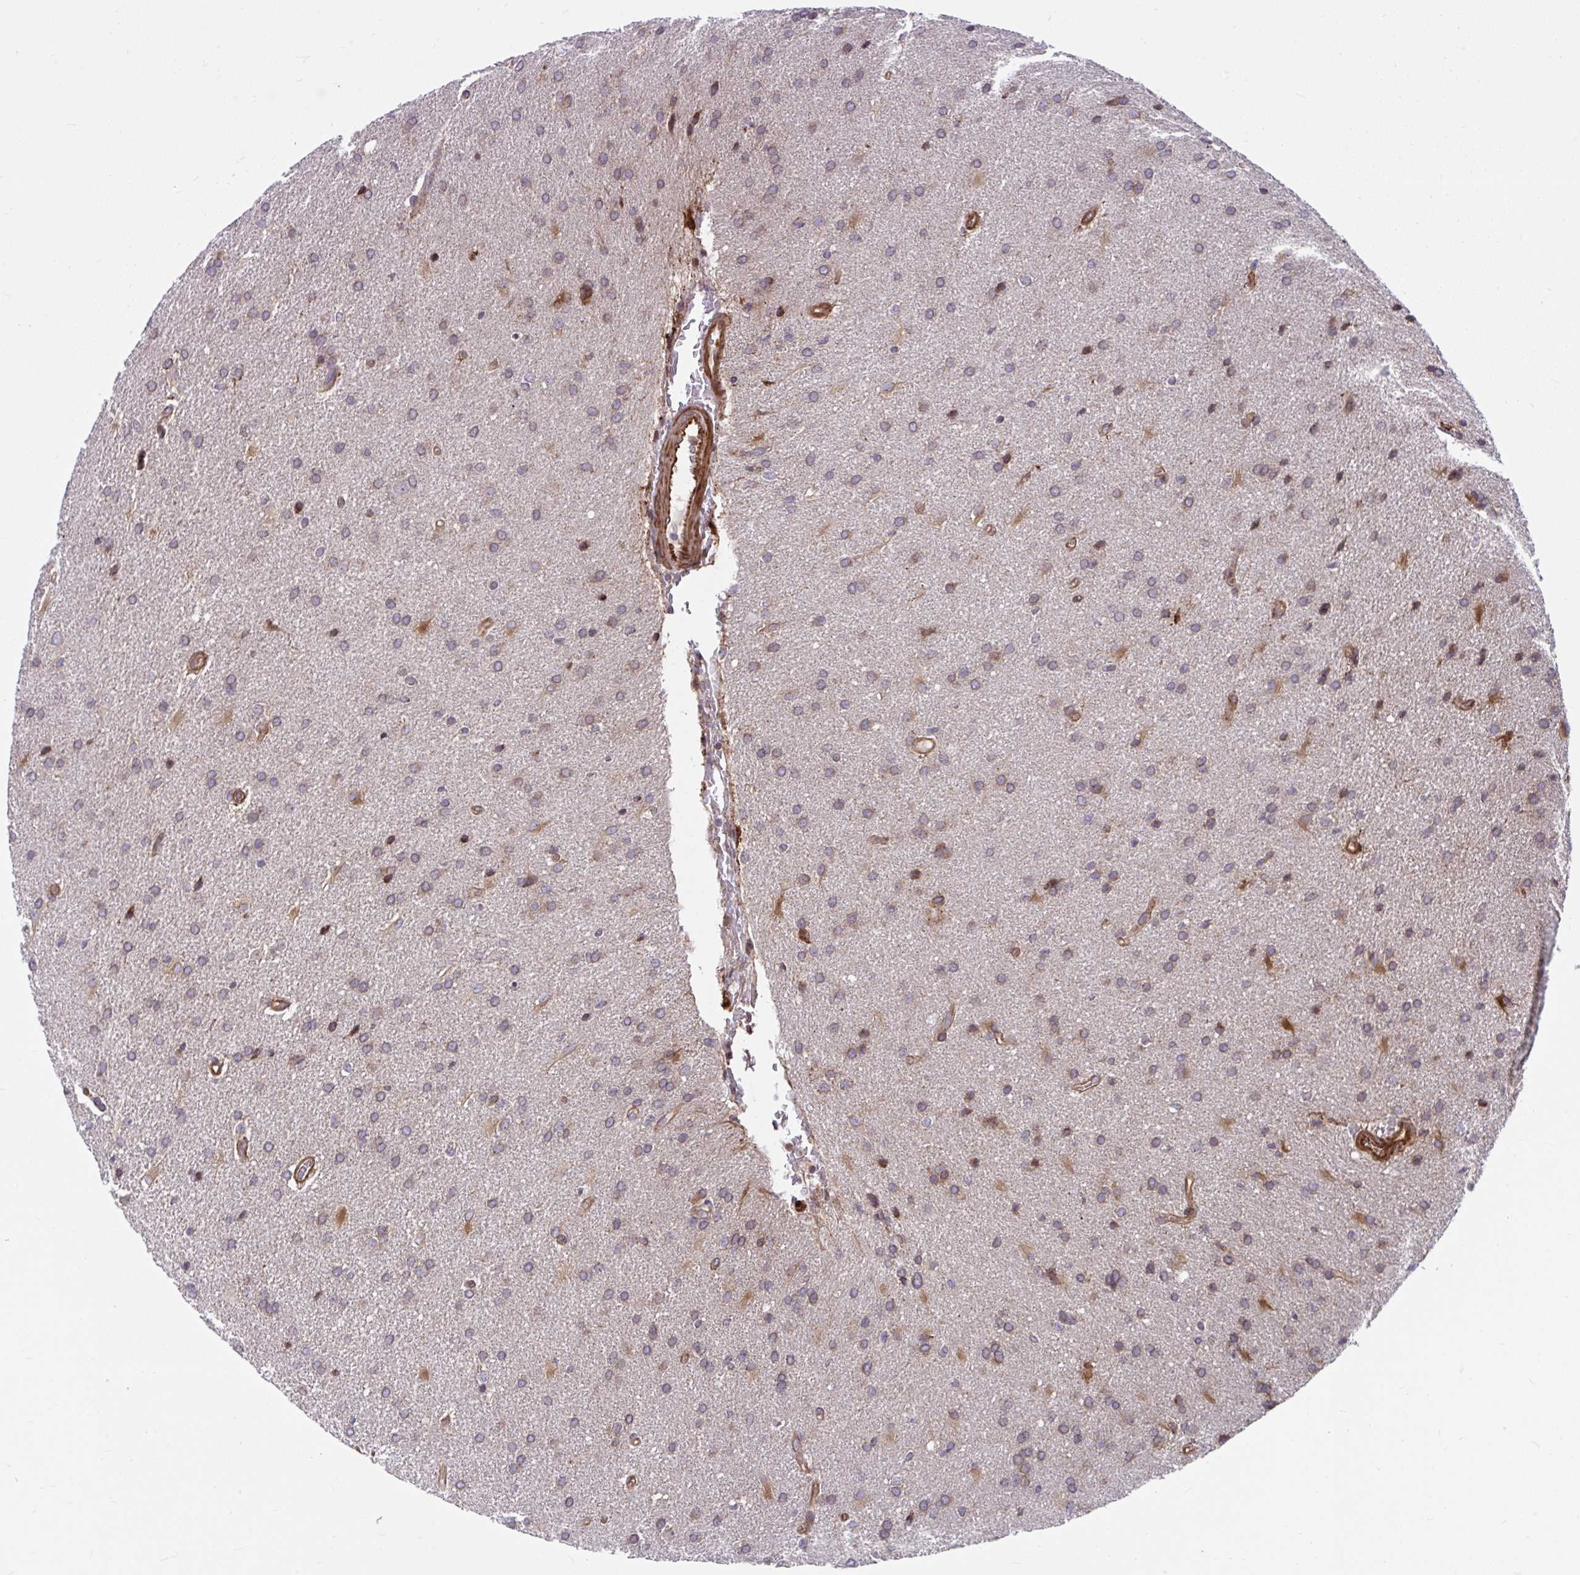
{"staining": {"intensity": "weak", "quantity": "<25%", "location": "cytoplasmic/membranous"}, "tissue": "glioma", "cell_type": "Tumor cells", "image_type": "cancer", "snomed": [{"axis": "morphology", "description": "Glioma, malignant, High grade"}, {"axis": "topography", "description": "Brain"}], "caption": "The photomicrograph demonstrates no significant staining in tumor cells of malignant glioma (high-grade).", "gene": "STIM2", "patient": {"sex": "male", "age": 56}}